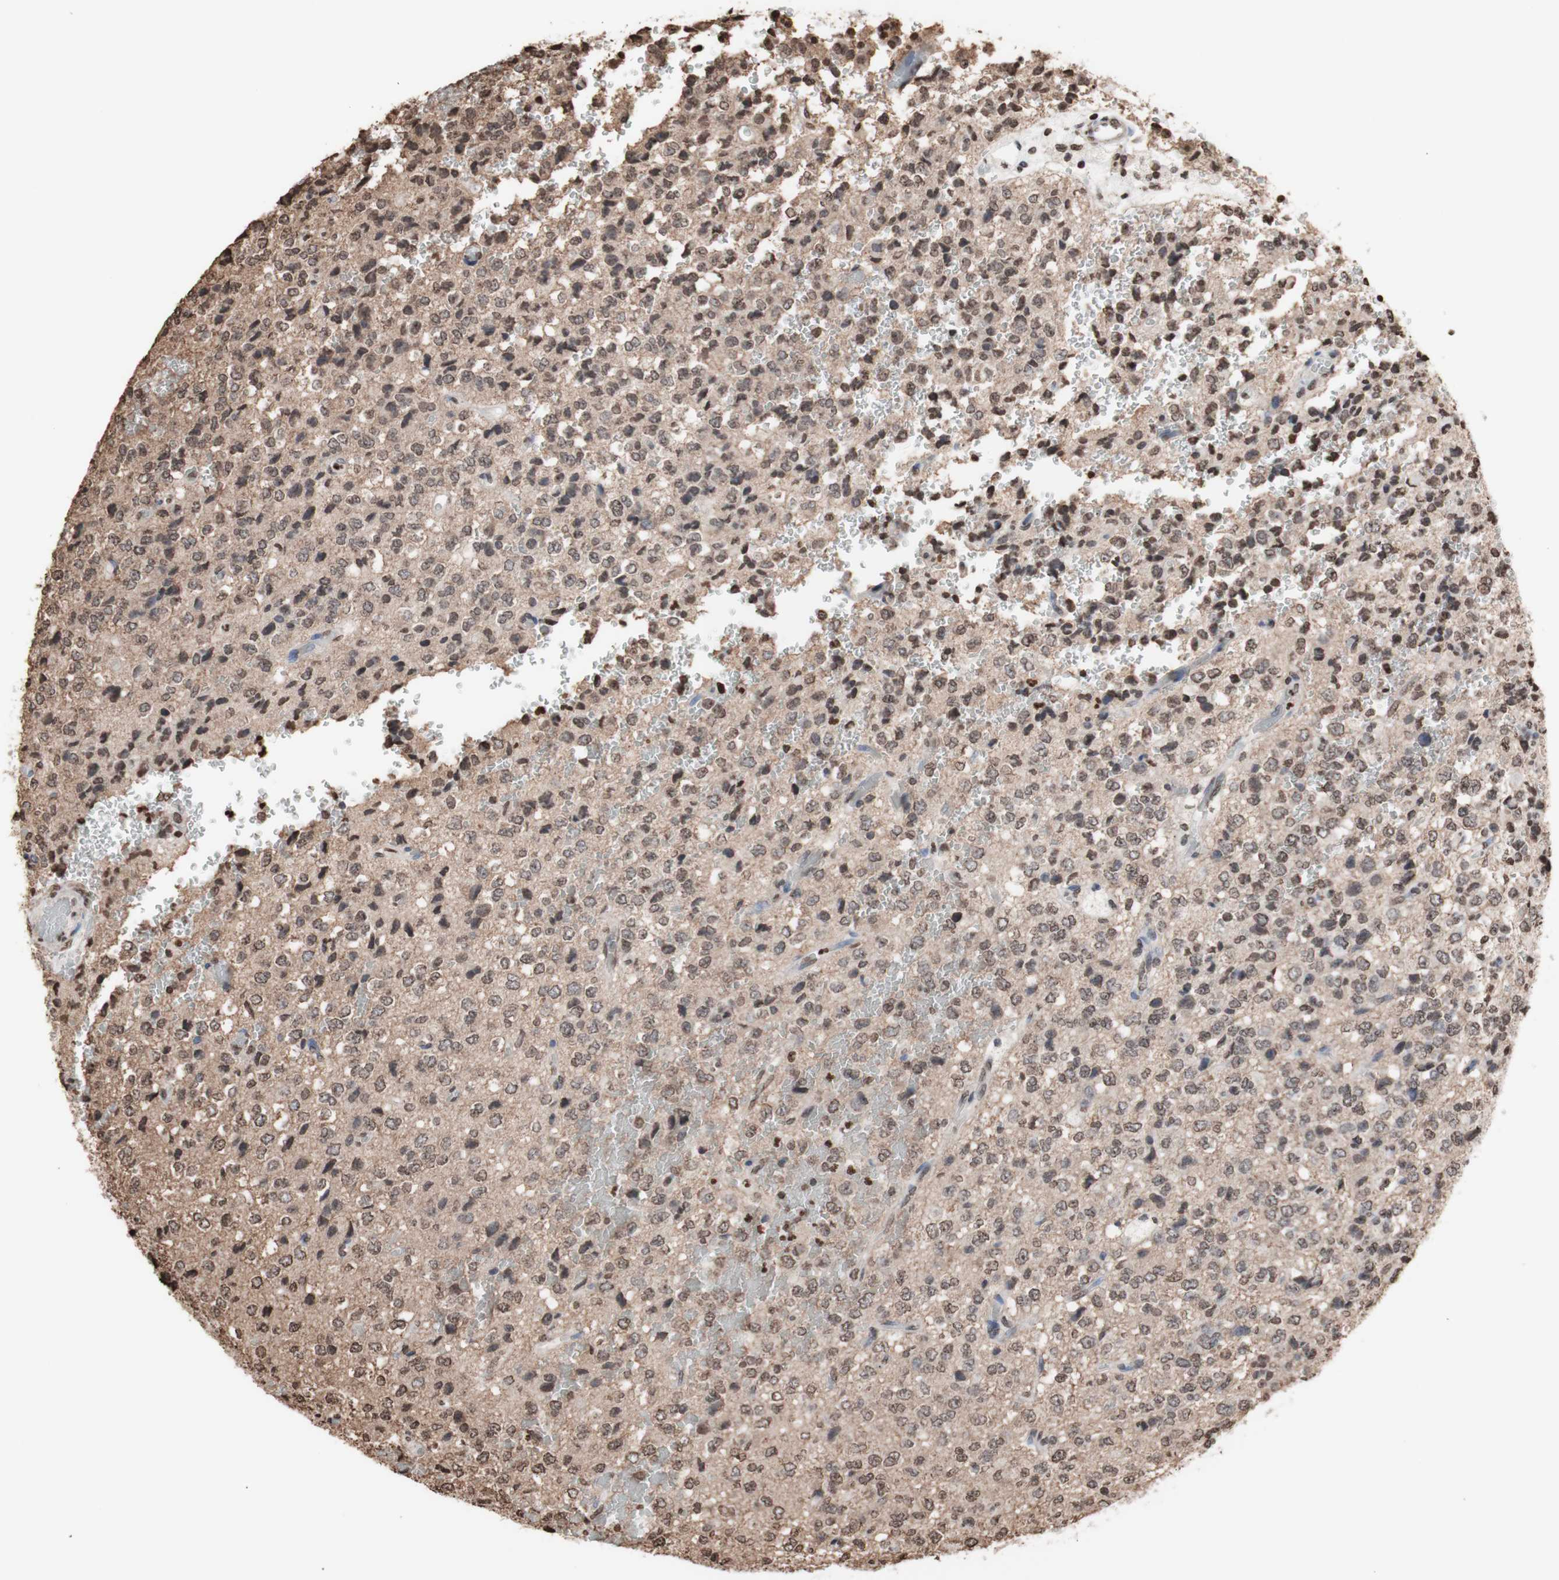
{"staining": {"intensity": "weak", "quantity": ">75%", "location": "nuclear"}, "tissue": "glioma", "cell_type": "Tumor cells", "image_type": "cancer", "snomed": [{"axis": "morphology", "description": "Glioma, malignant, High grade"}, {"axis": "topography", "description": "pancreas cauda"}], "caption": "Weak nuclear expression for a protein is present in approximately >75% of tumor cells of malignant high-grade glioma using immunohistochemistry.", "gene": "SNAI2", "patient": {"sex": "male", "age": 60}}